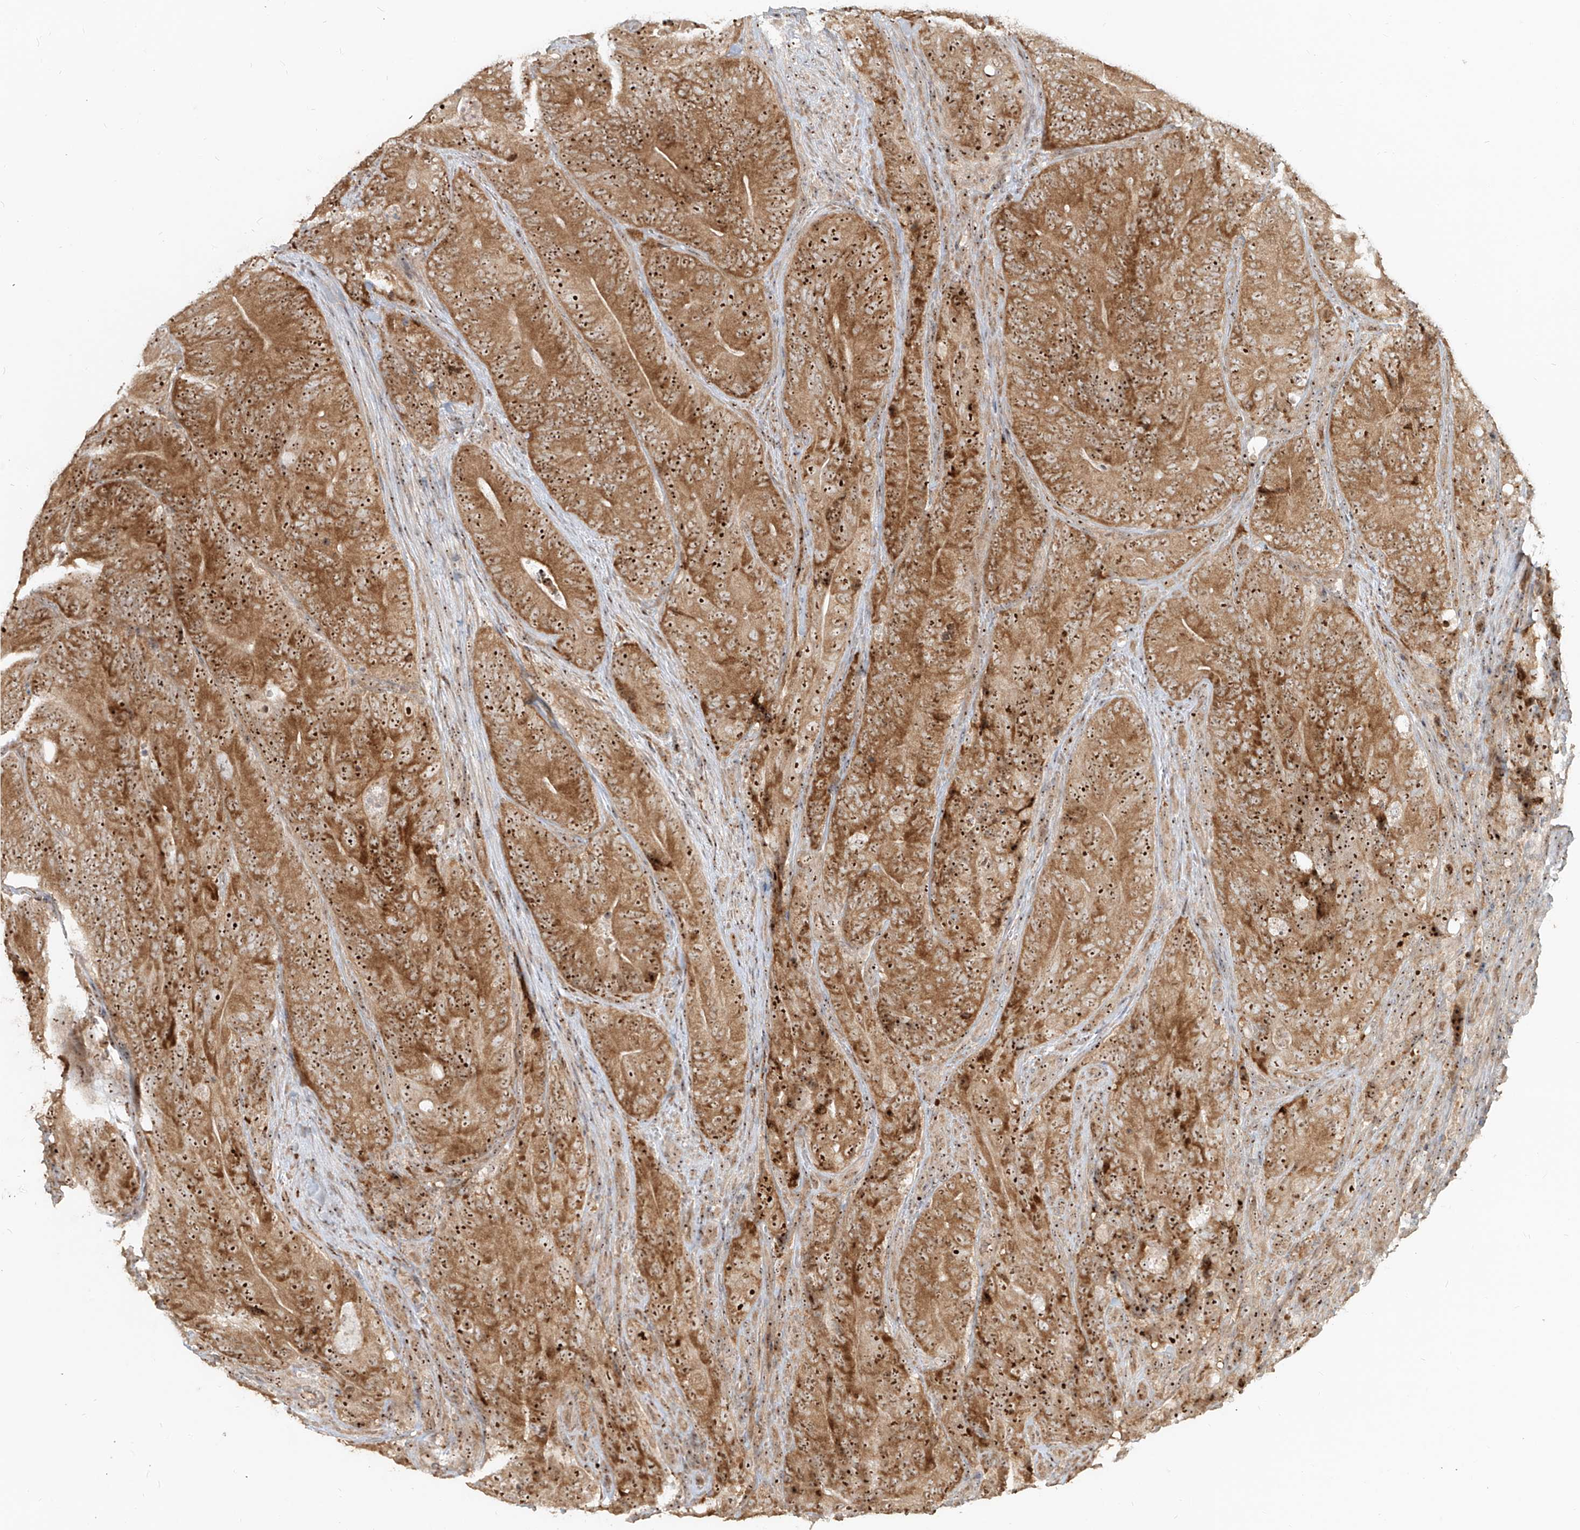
{"staining": {"intensity": "strong", "quantity": ">75%", "location": "cytoplasmic/membranous,nuclear"}, "tissue": "colorectal cancer", "cell_type": "Tumor cells", "image_type": "cancer", "snomed": [{"axis": "morphology", "description": "Normal tissue, NOS"}, {"axis": "topography", "description": "Colon"}], "caption": "Colorectal cancer was stained to show a protein in brown. There is high levels of strong cytoplasmic/membranous and nuclear expression in about >75% of tumor cells. The staining is performed using DAB brown chromogen to label protein expression. The nuclei are counter-stained blue using hematoxylin.", "gene": "BYSL", "patient": {"sex": "female", "age": 82}}